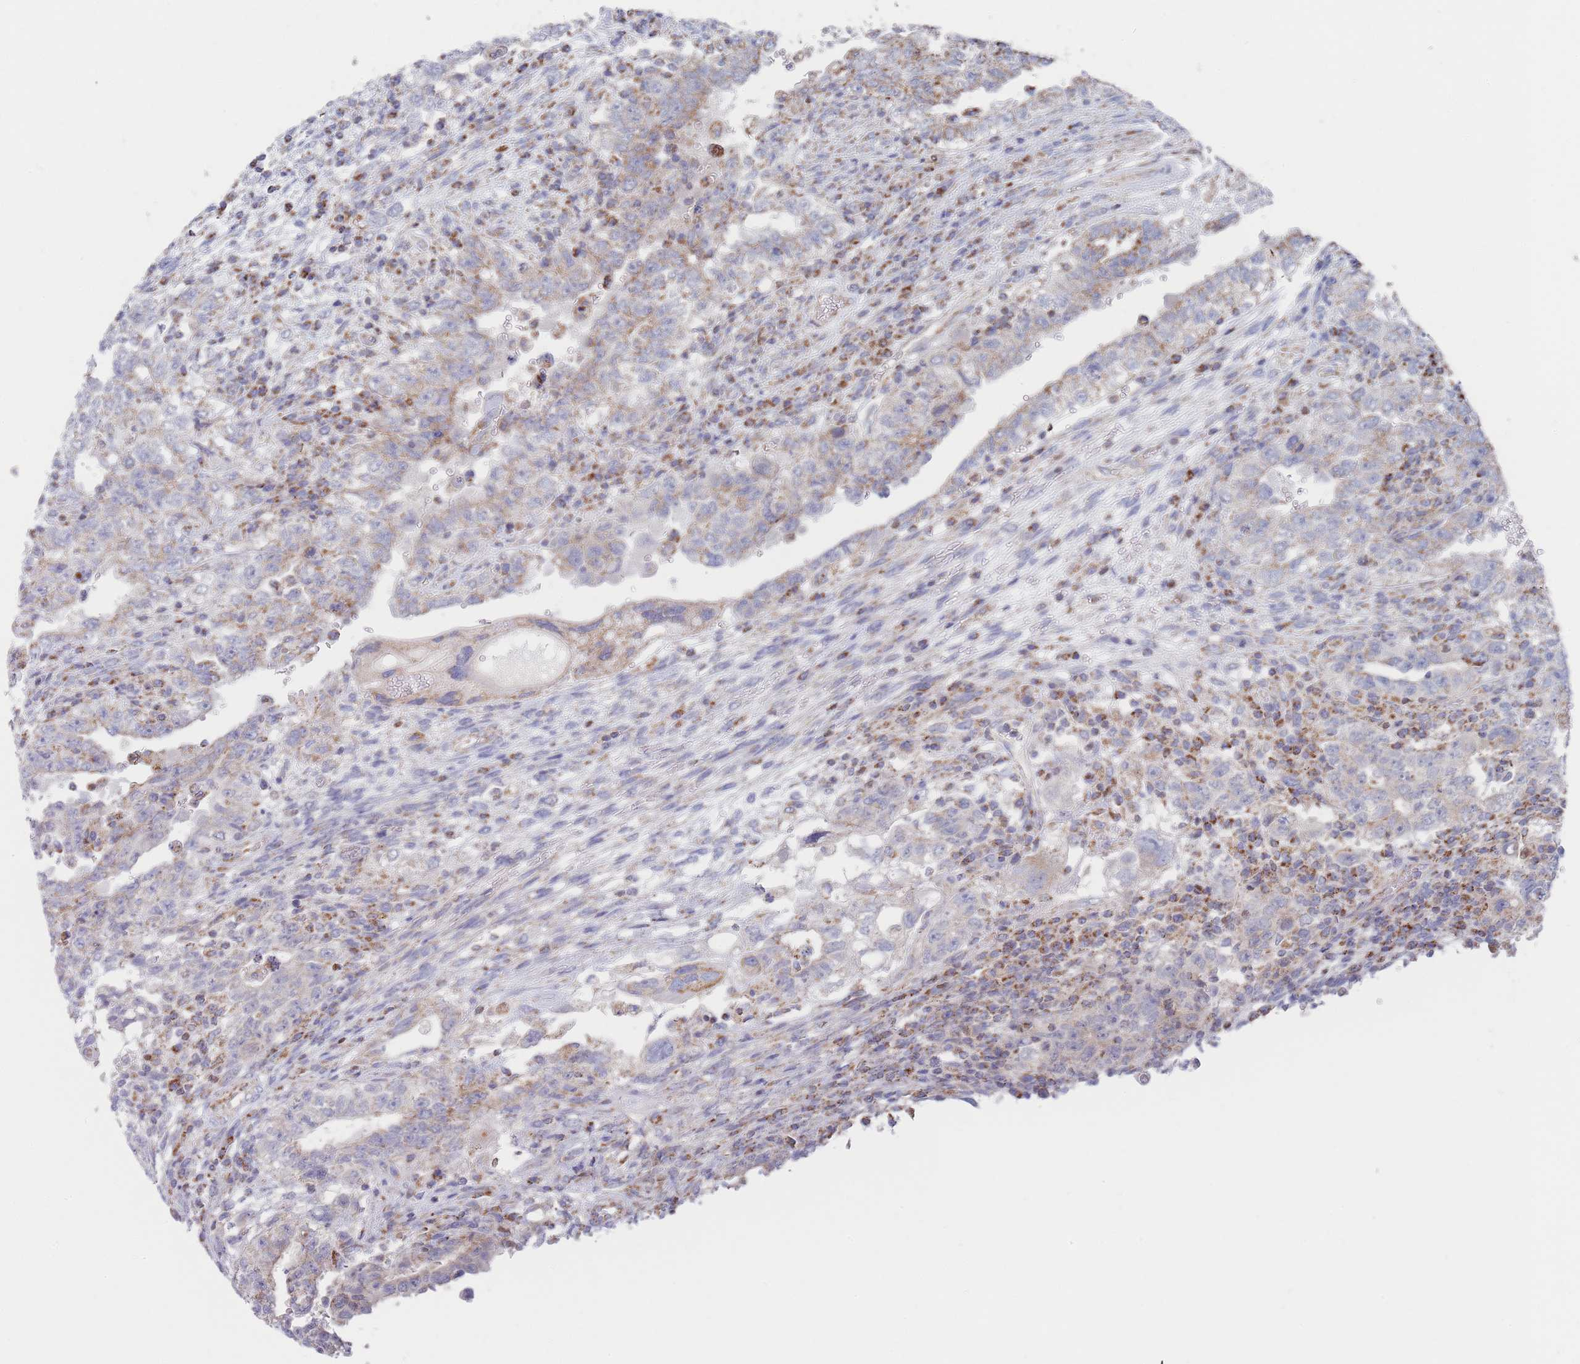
{"staining": {"intensity": "moderate", "quantity": "<25%", "location": "cytoplasmic/membranous"}, "tissue": "testis cancer", "cell_type": "Tumor cells", "image_type": "cancer", "snomed": [{"axis": "morphology", "description": "Carcinoma, Embryonal, NOS"}, {"axis": "topography", "description": "Testis"}], "caption": "Immunohistochemistry (IHC) (DAB) staining of embryonal carcinoma (testis) reveals moderate cytoplasmic/membranous protein expression in about <25% of tumor cells.", "gene": "IKZF4", "patient": {"sex": "male", "age": 26}}